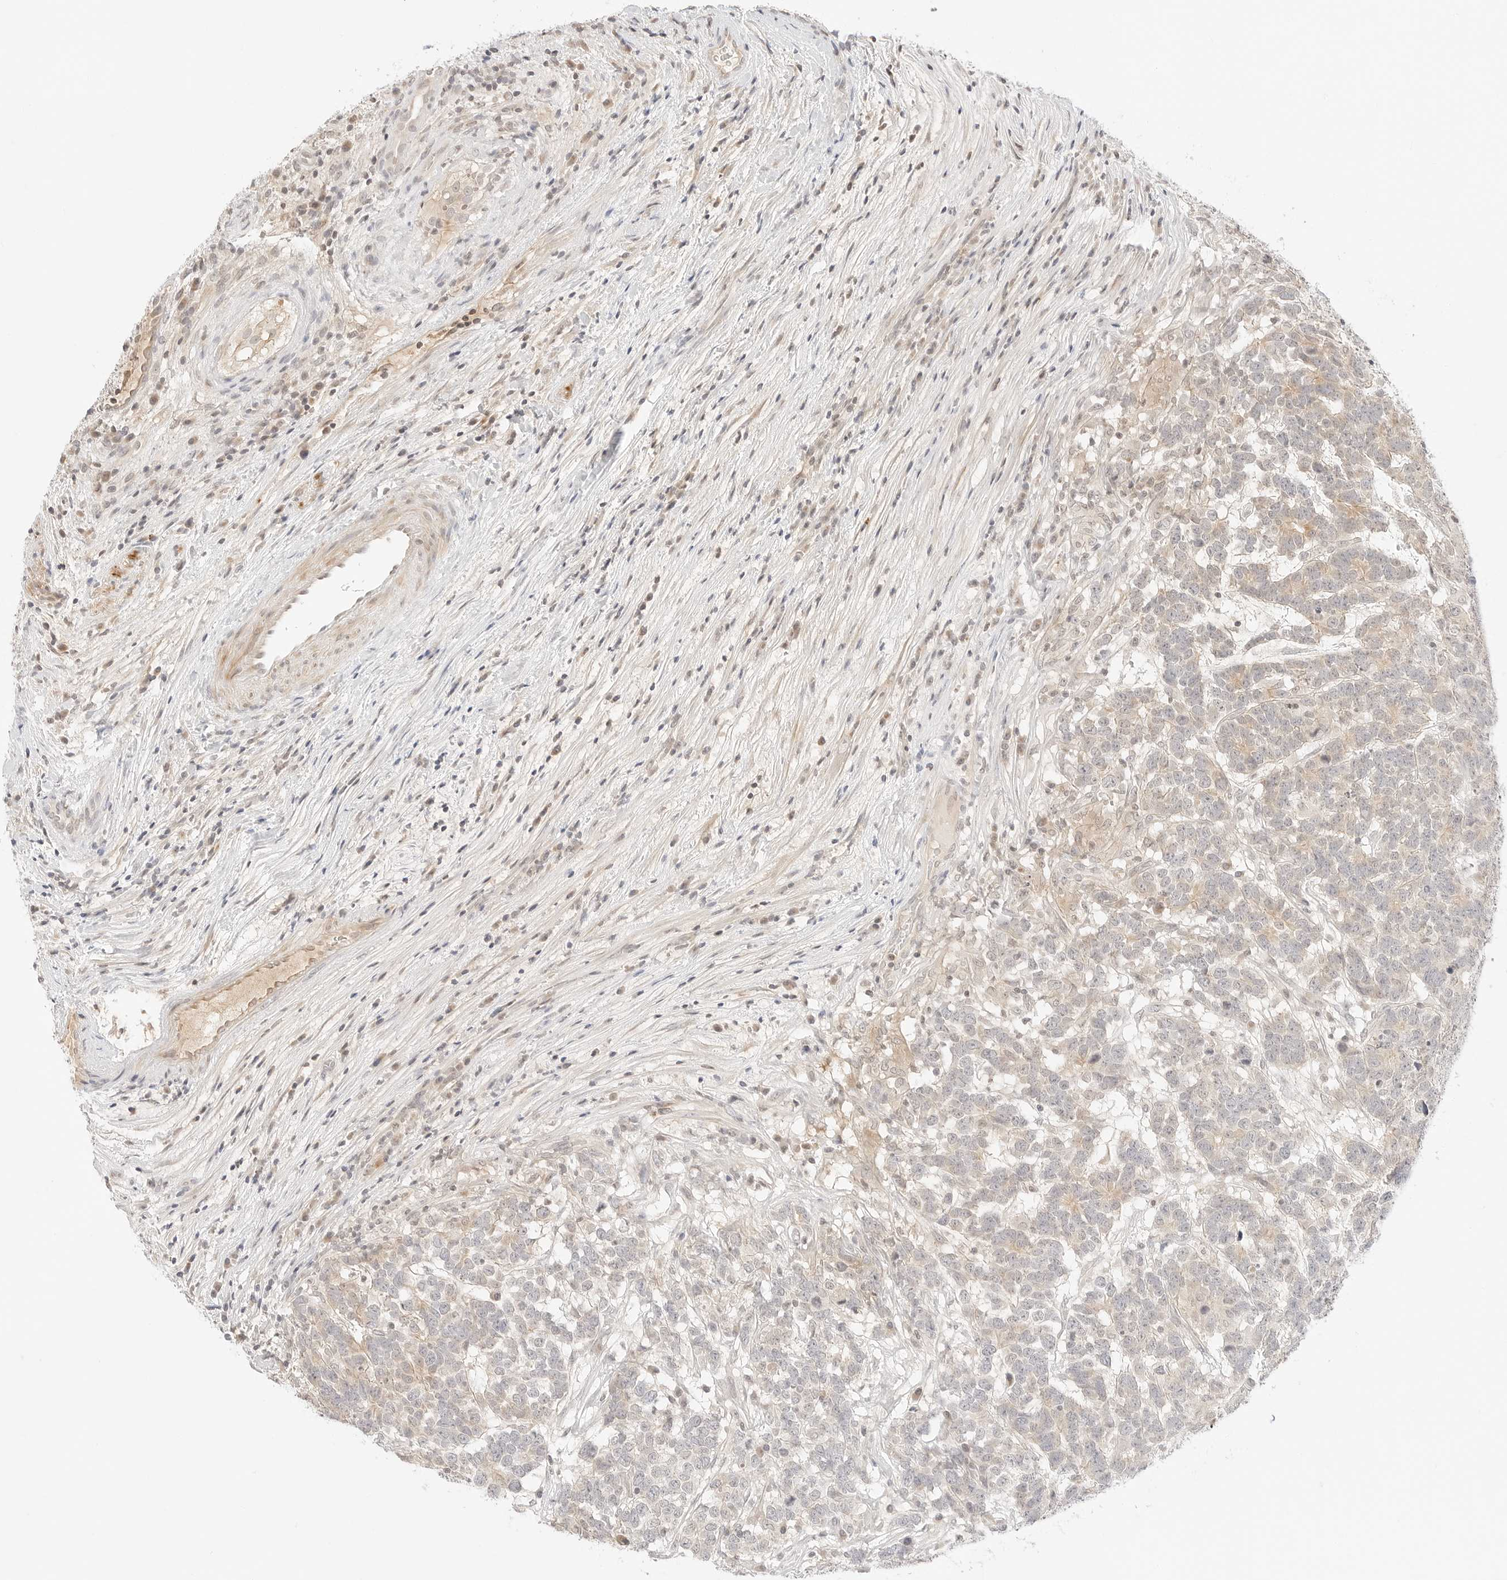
{"staining": {"intensity": "weak", "quantity": "25%-75%", "location": "cytoplasmic/membranous"}, "tissue": "testis cancer", "cell_type": "Tumor cells", "image_type": "cancer", "snomed": [{"axis": "morphology", "description": "Carcinoma, Embryonal, NOS"}, {"axis": "topography", "description": "Testis"}], "caption": "This is an image of immunohistochemistry staining of embryonal carcinoma (testis), which shows weak staining in the cytoplasmic/membranous of tumor cells.", "gene": "GNAS", "patient": {"sex": "male", "age": 26}}